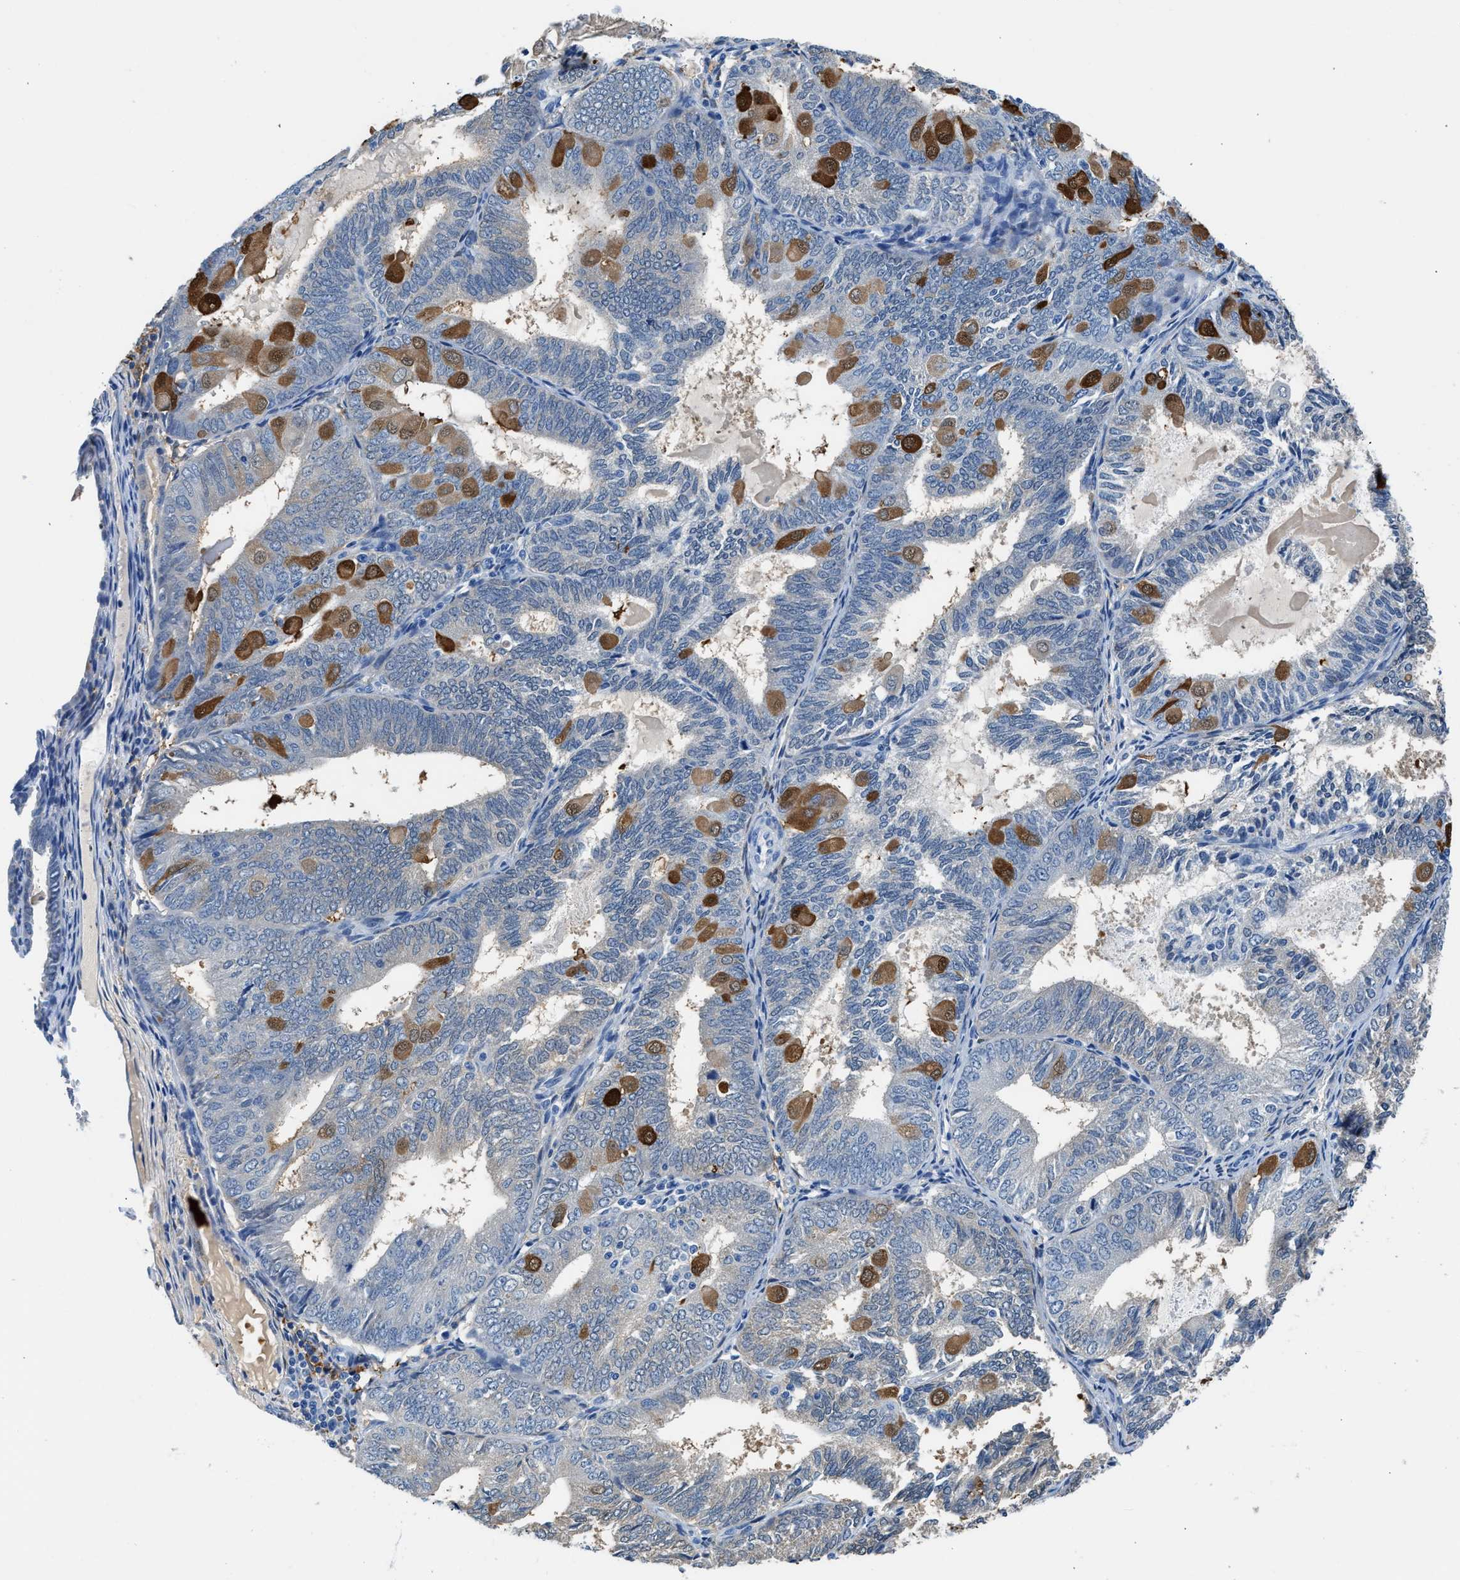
{"staining": {"intensity": "strong", "quantity": "<25%", "location": "cytoplasmic/membranous"}, "tissue": "endometrial cancer", "cell_type": "Tumor cells", "image_type": "cancer", "snomed": [{"axis": "morphology", "description": "Adenocarcinoma, NOS"}, {"axis": "topography", "description": "Endometrium"}], "caption": "Endometrial adenocarcinoma stained with IHC exhibits strong cytoplasmic/membranous expression in about <25% of tumor cells. (DAB IHC, brown staining for protein, blue staining for nuclei).", "gene": "FADS6", "patient": {"sex": "female", "age": 81}}